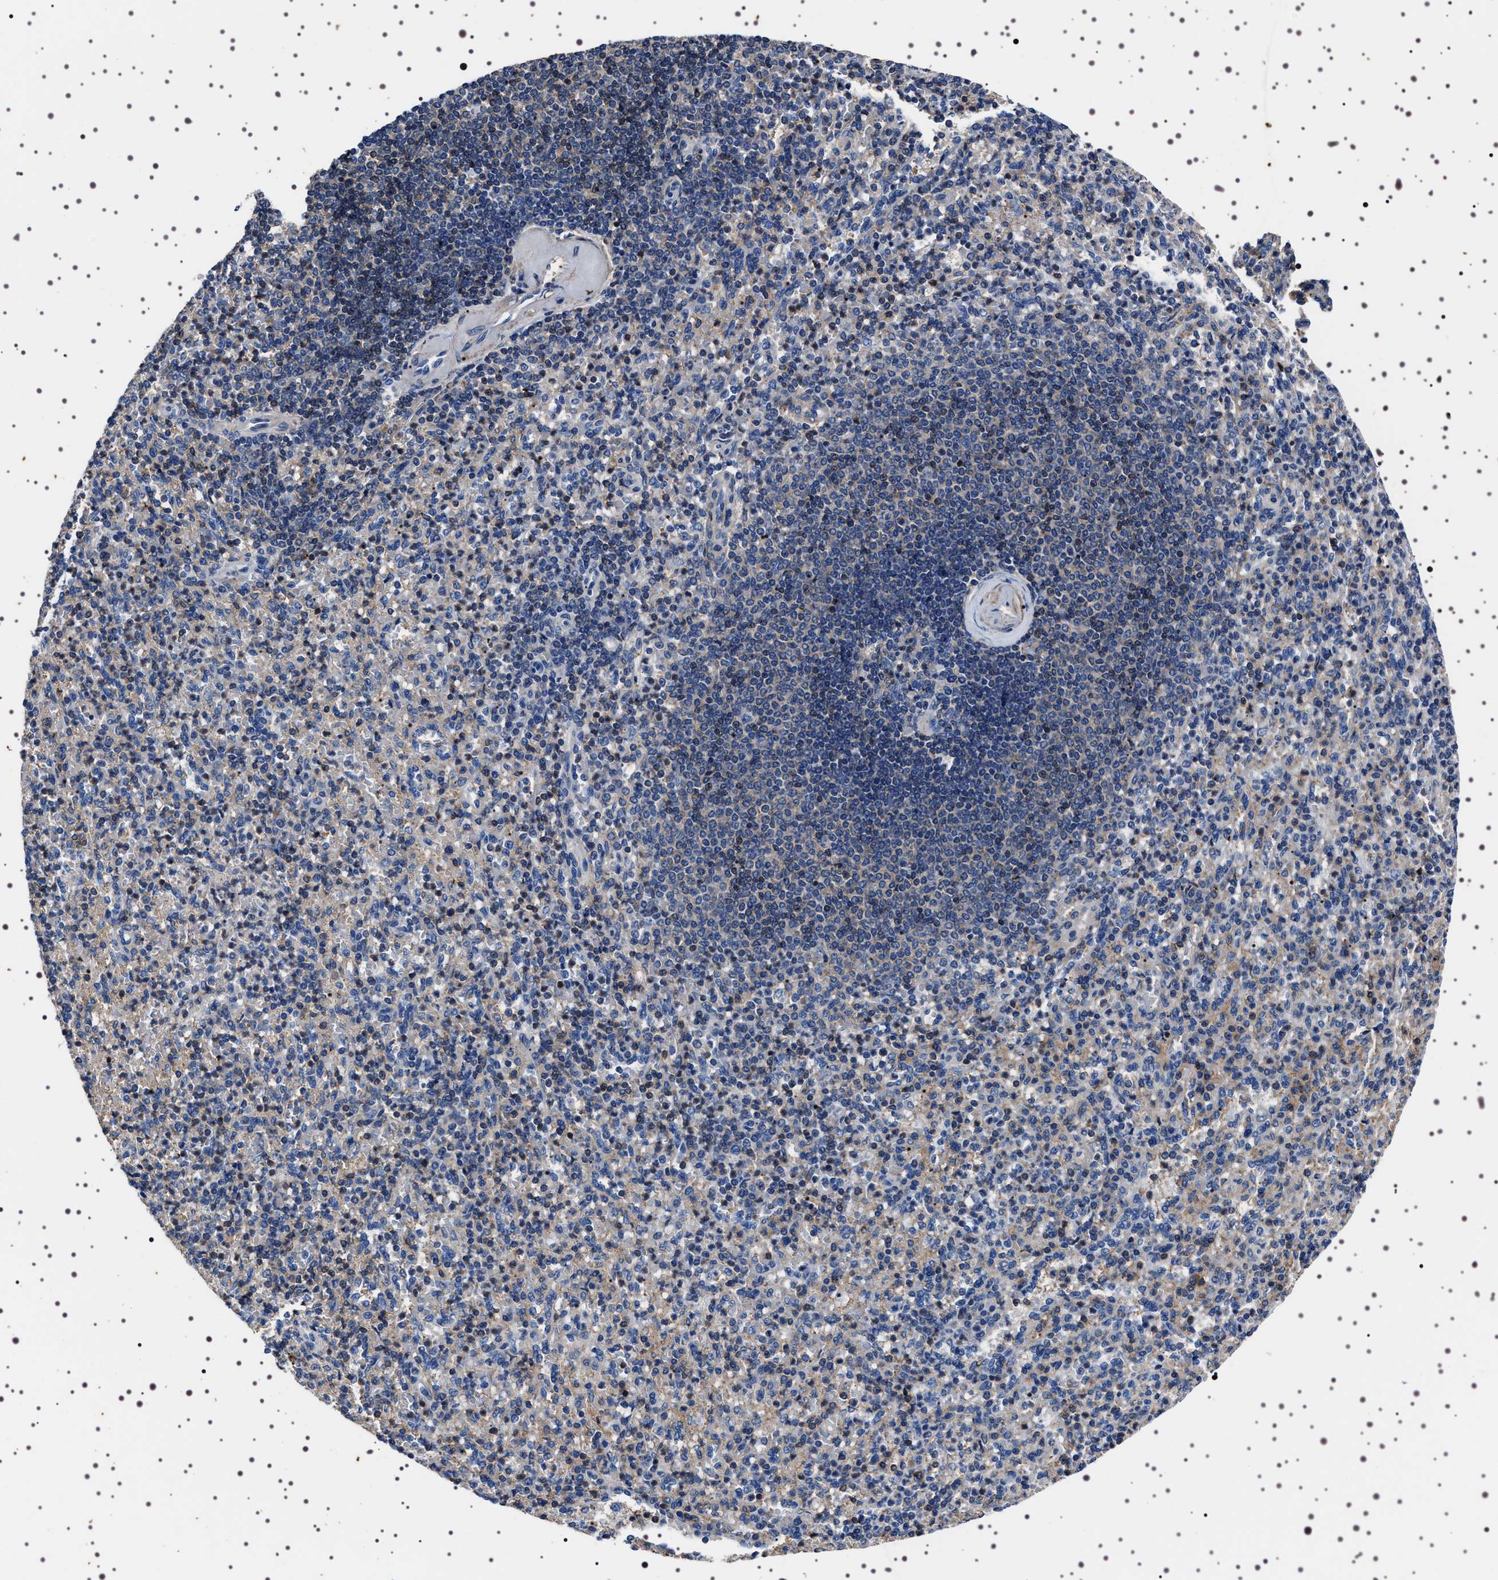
{"staining": {"intensity": "moderate", "quantity": "<25%", "location": "cytoplasmic/membranous"}, "tissue": "spleen", "cell_type": "Cells in red pulp", "image_type": "normal", "snomed": [{"axis": "morphology", "description": "Normal tissue, NOS"}, {"axis": "topography", "description": "Spleen"}], "caption": "Immunohistochemical staining of benign human spleen demonstrates moderate cytoplasmic/membranous protein expression in approximately <25% of cells in red pulp. (DAB IHC, brown staining for protein, blue staining for nuclei).", "gene": "WDR1", "patient": {"sex": "female", "age": 74}}